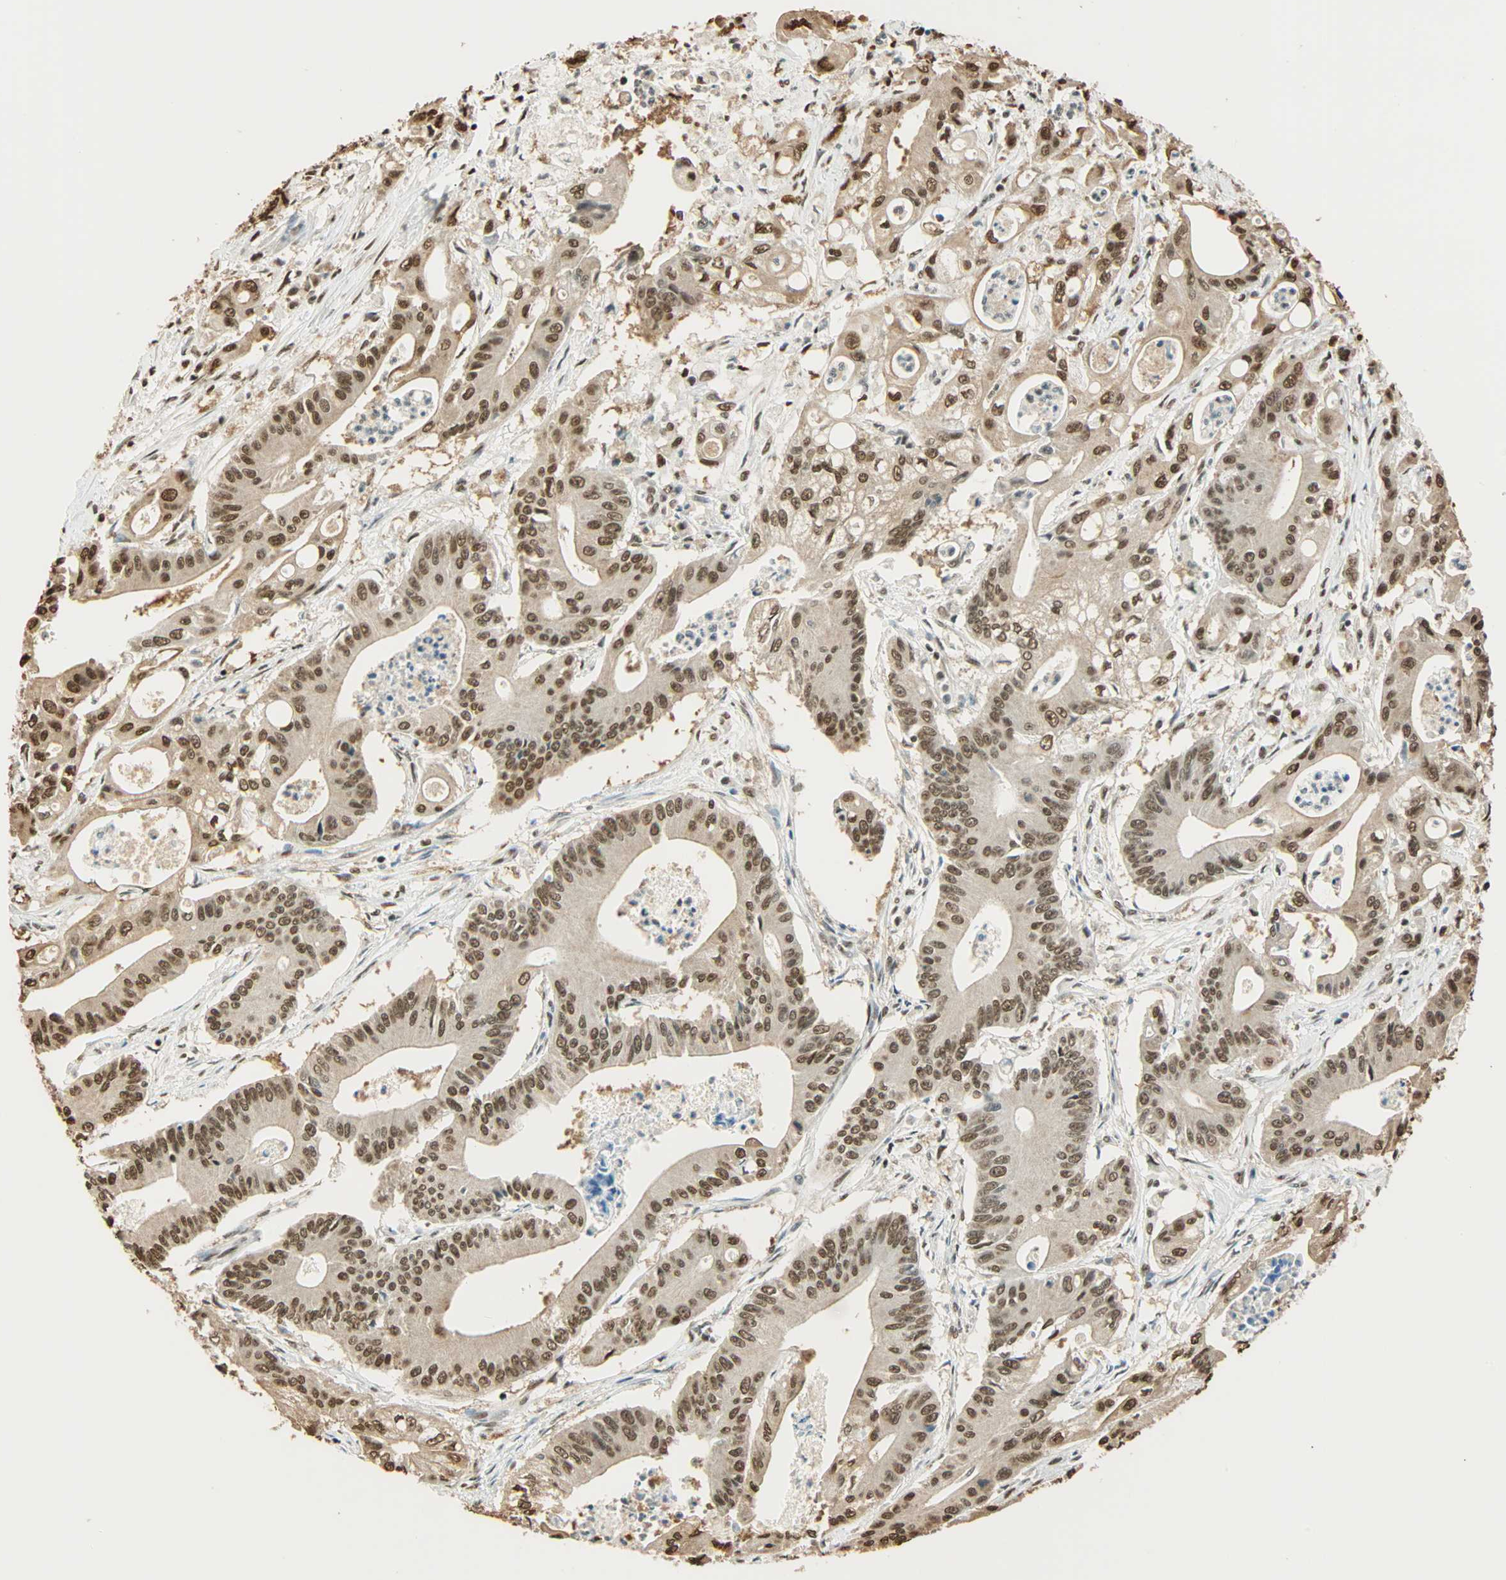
{"staining": {"intensity": "moderate", "quantity": ">75%", "location": "cytoplasmic/membranous,nuclear"}, "tissue": "pancreatic cancer", "cell_type": "Tumor cells", "image_type": "cancer", "snomed": [{"axis": "morphology", "description": "Normal tissue, NOS"}, {"axis": "topography", "description": "Lymph node"}], "caption": "High-power microscopy captured an immunohistochemistry (IHC) photomicrograph of pancreatic cancer, revealing moderate cytoplasmic/membranous and nuclear positivity in approximately >75% of tumor cells.", "gene": "FANCG", "patient": {"sex": "male", "age": 62}}